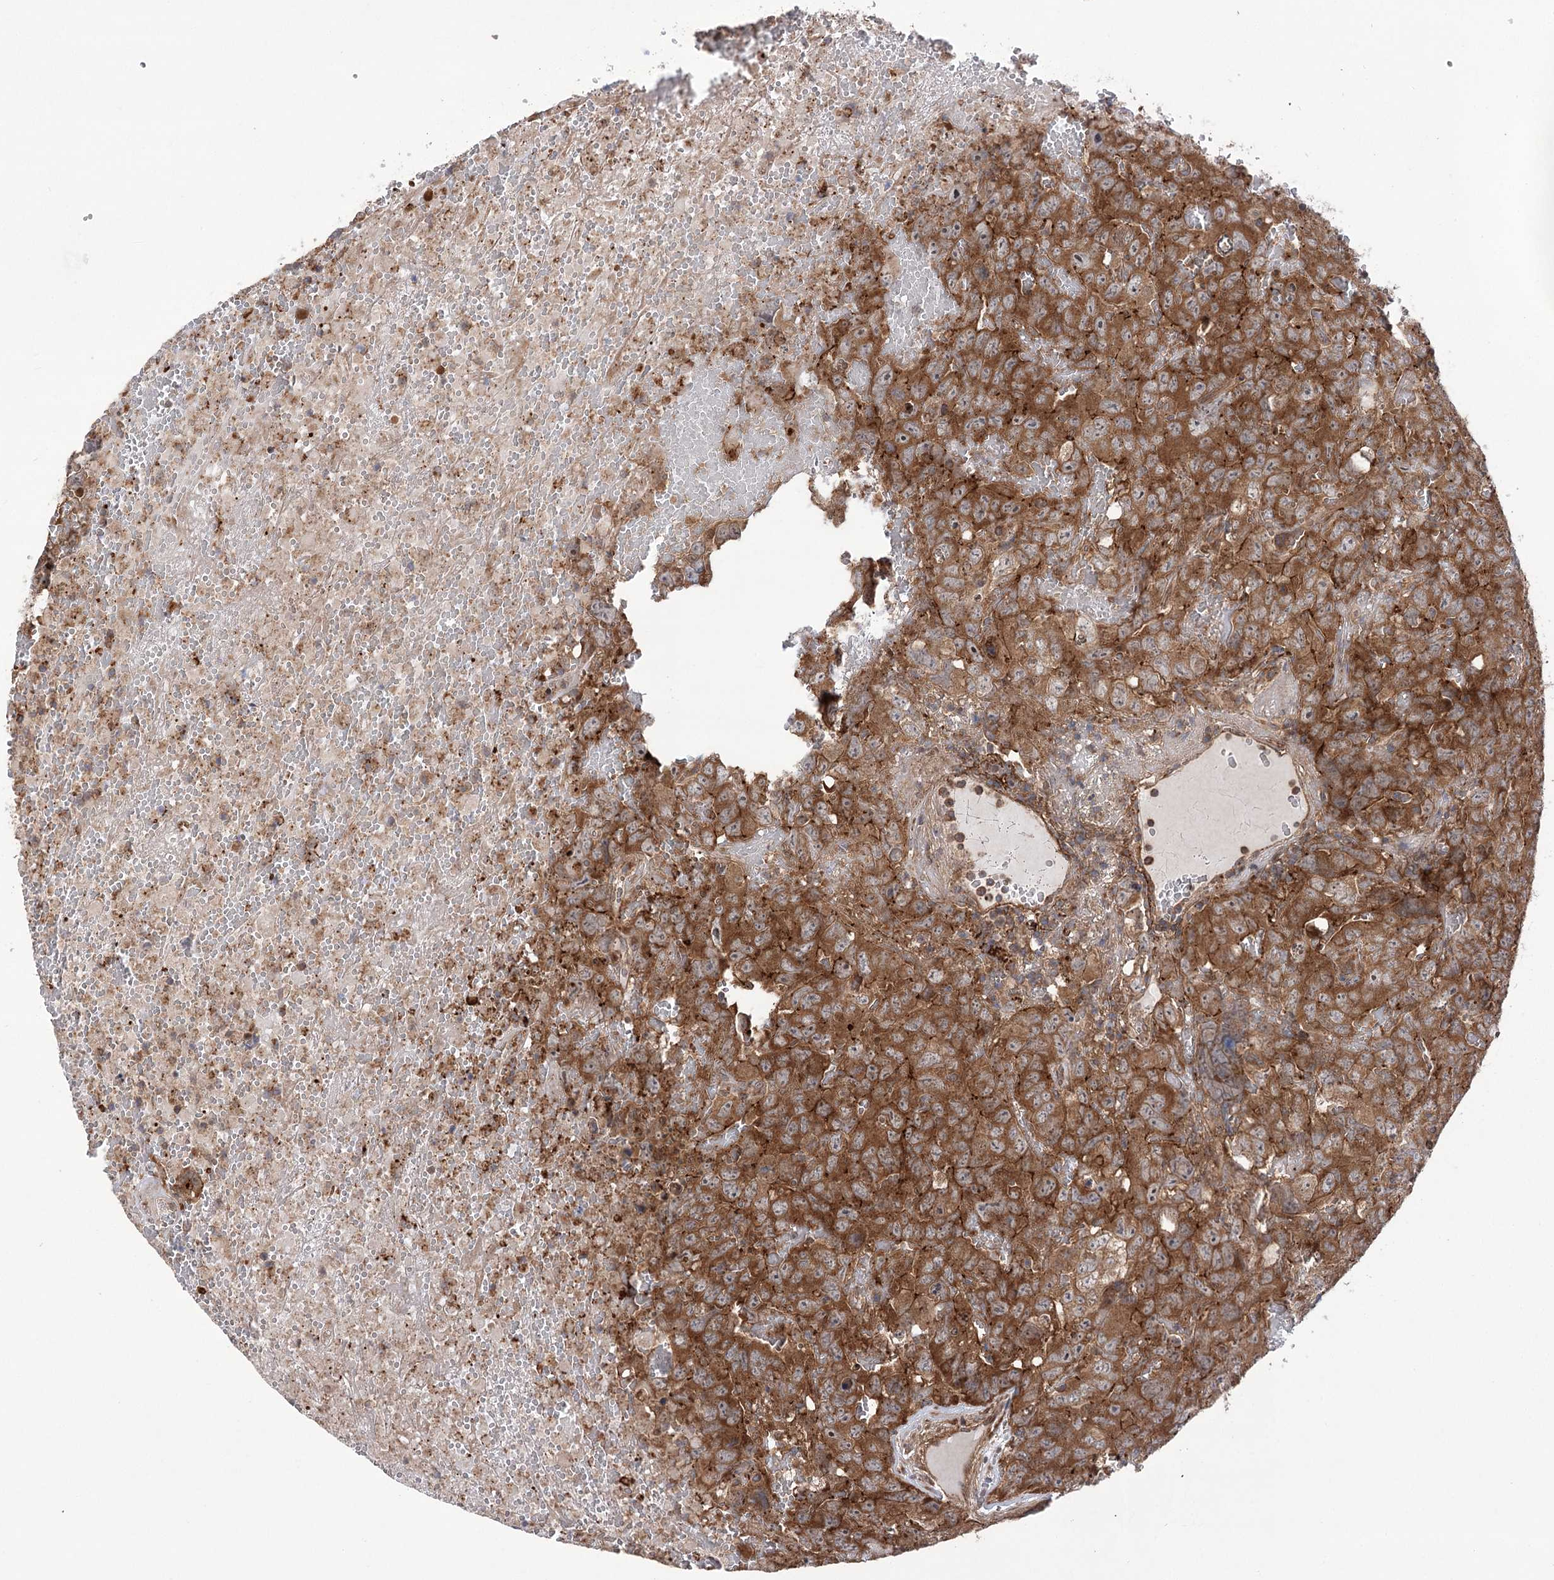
{"staining": {"intensity": "moderate", "quantity": ">75%", "location": "cytoplasmic/membranous"}, "tissue": "testis cancer", "cell_type": "Tumor cells", "image_type": "cancer", "snomed": [{"axis": "morphology", "description": "Carcinoma, Embryonal, NOS"}, {"axis": "topography", "description": "Testis"}], "caption": "Protein expression analysis of testis embryonal carcinoma exhibits moderate cytoplasmic/membranous staining in about >75% of tumor cells.", "gene": "VPS37B", "patient": {"sex": "male", "age": 45}}